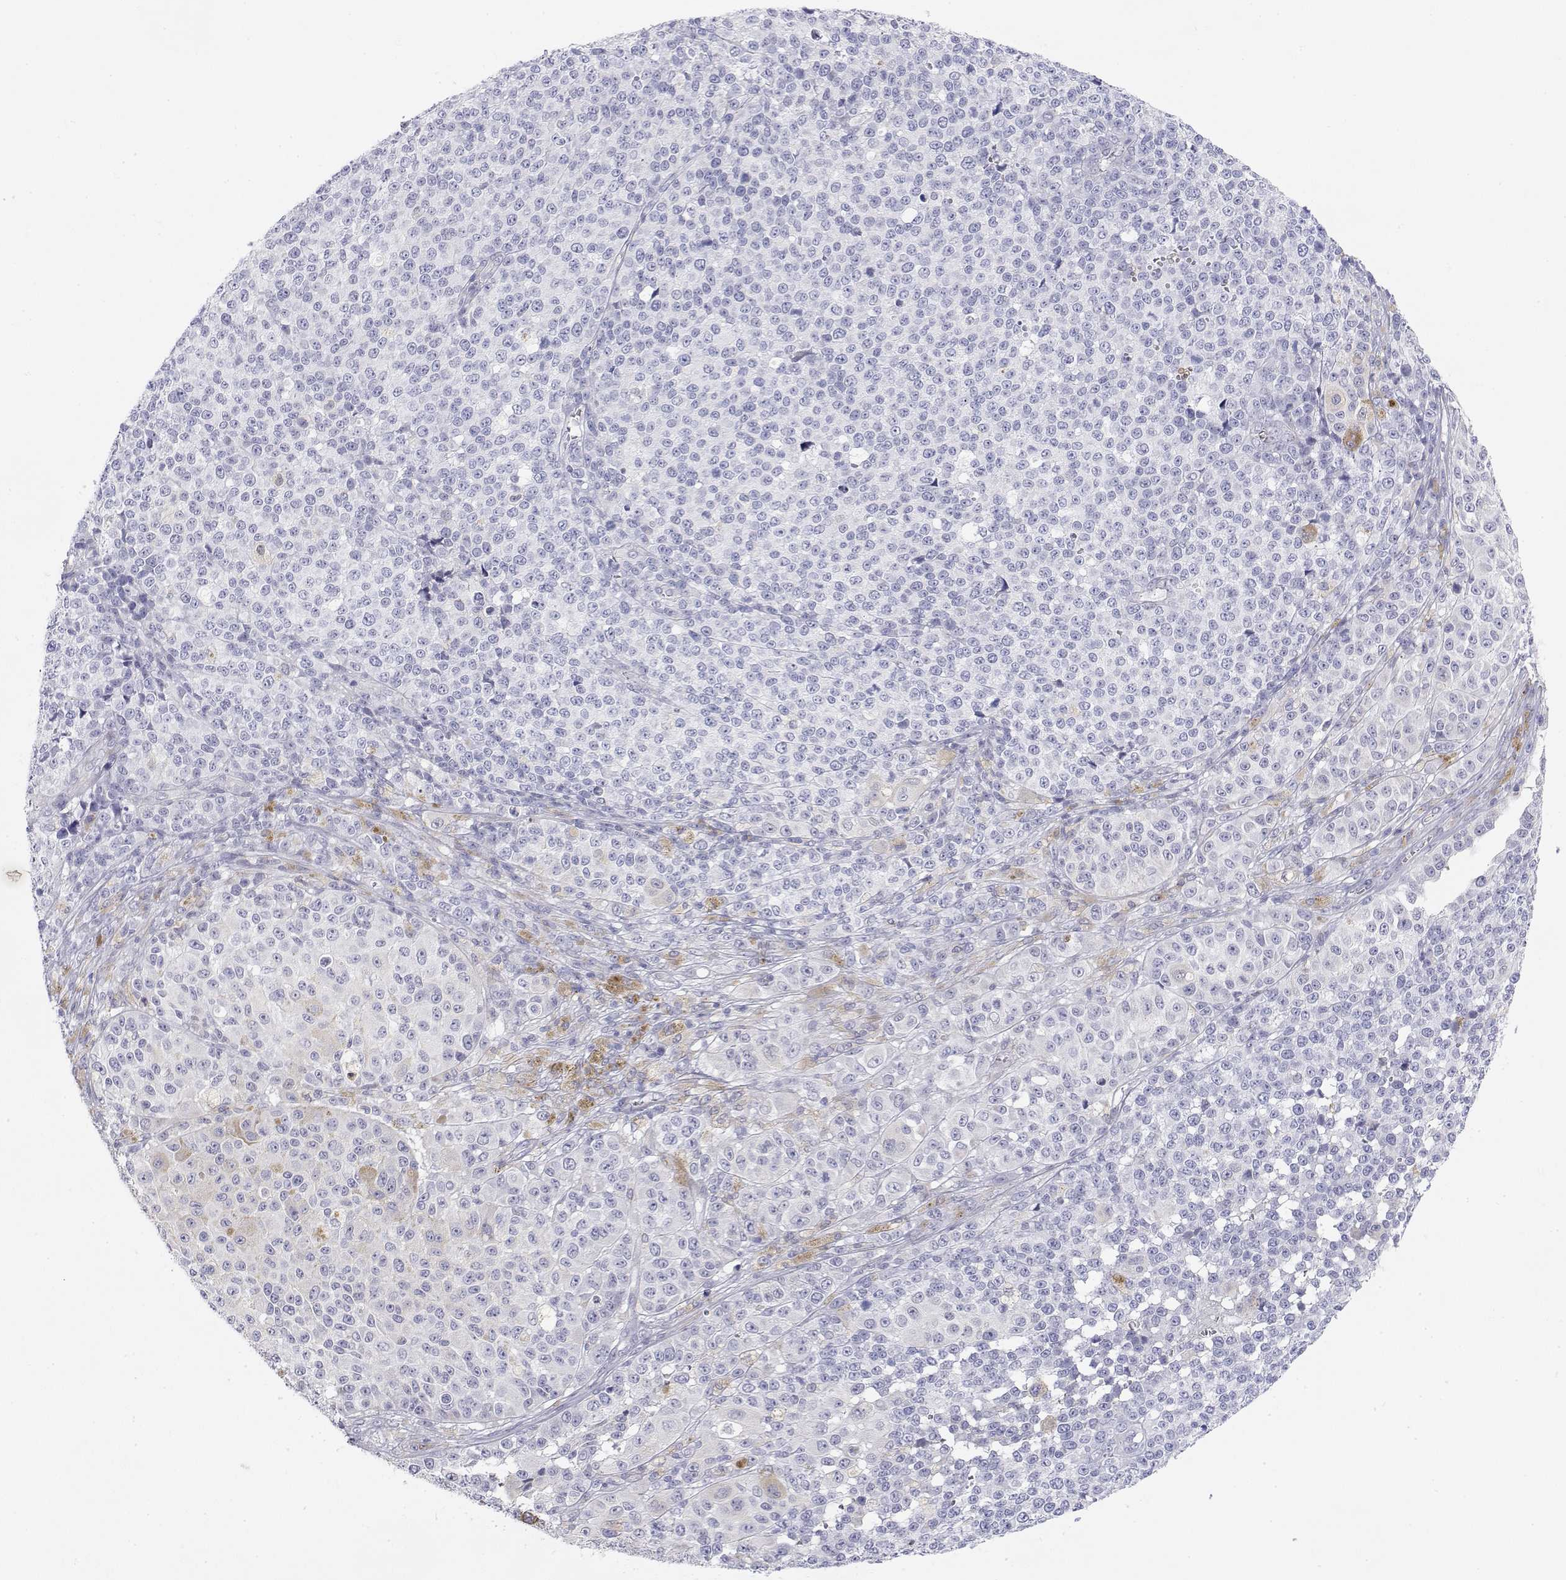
{"staining": {"intensity": "negative", "quantity": "none", "location": "none"}, "tissue": "melanoma", "cell_type": "Tumor cells", "image_type": "cancer", "snomed": [{"axis": "morphology", "description": "Malignant melanoma, NOS"}, {"axis": "topography", "description": "Skin"}], "caption": "Immunohistochemical staining of human malignant melanoma reveals no significant positivity in tumor cells.", "gene": "MISP", "patient": {"sex": "female", "age": 58}}